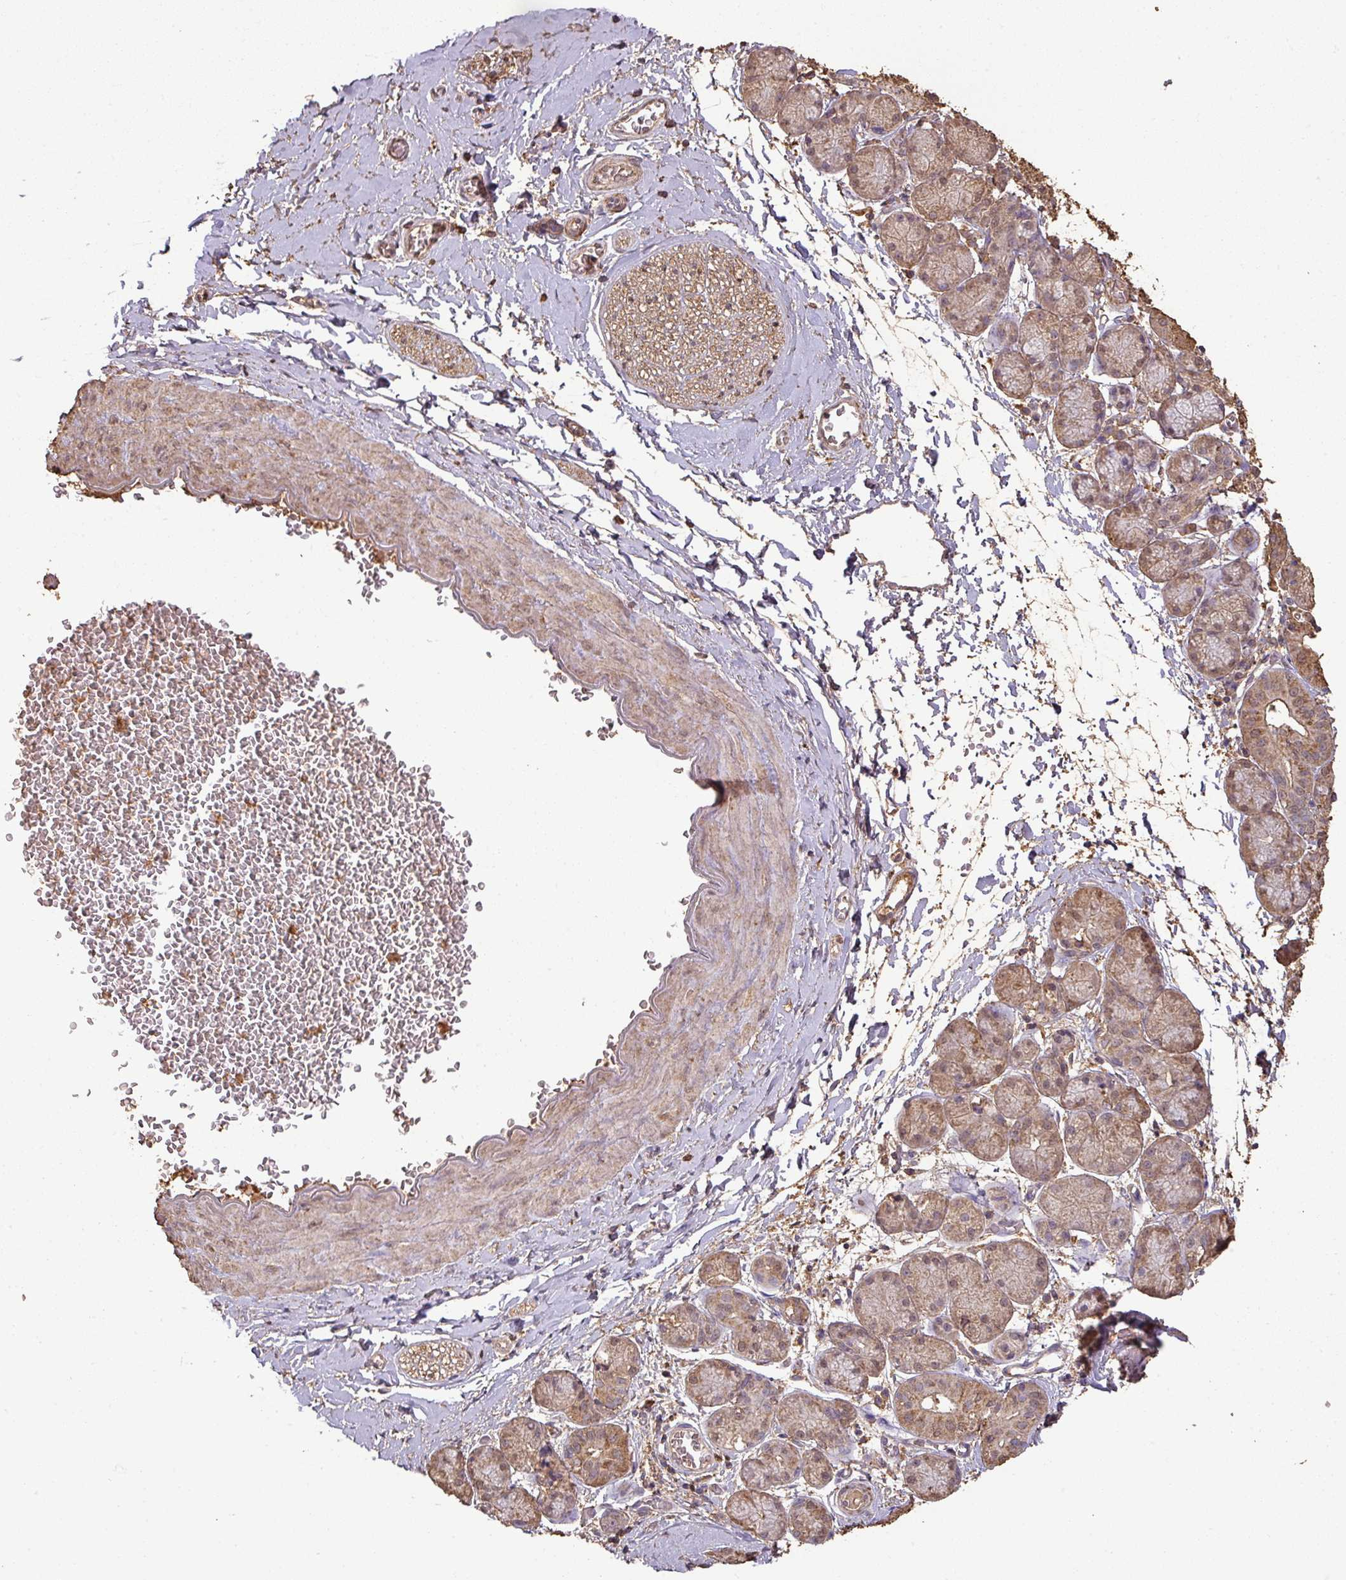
{"staining": {"intensity": "weak", "quantity": ">75%", "location": "cytoplasmic/membranous"}, "tissue": "adipose tissue", "cell_type": "Adipocytes", "image_type": "normal", "snomed": [{"axis": "morphology", "description": "Normal tissue, NOS"}, {"axis": "topography", "description": "Salivary gland"}, {"axis": "topography", "description": "Peripheral nerve tissue"}], "caption": "DAB immunohistochemical staining of unremarkable adipose tissue demonstrates weak cytoplasmic/membranous protein positivity in about >75% of adipocytes.", "gene": "ATAT1", "patient": {"sex": "female", "age": 24}}